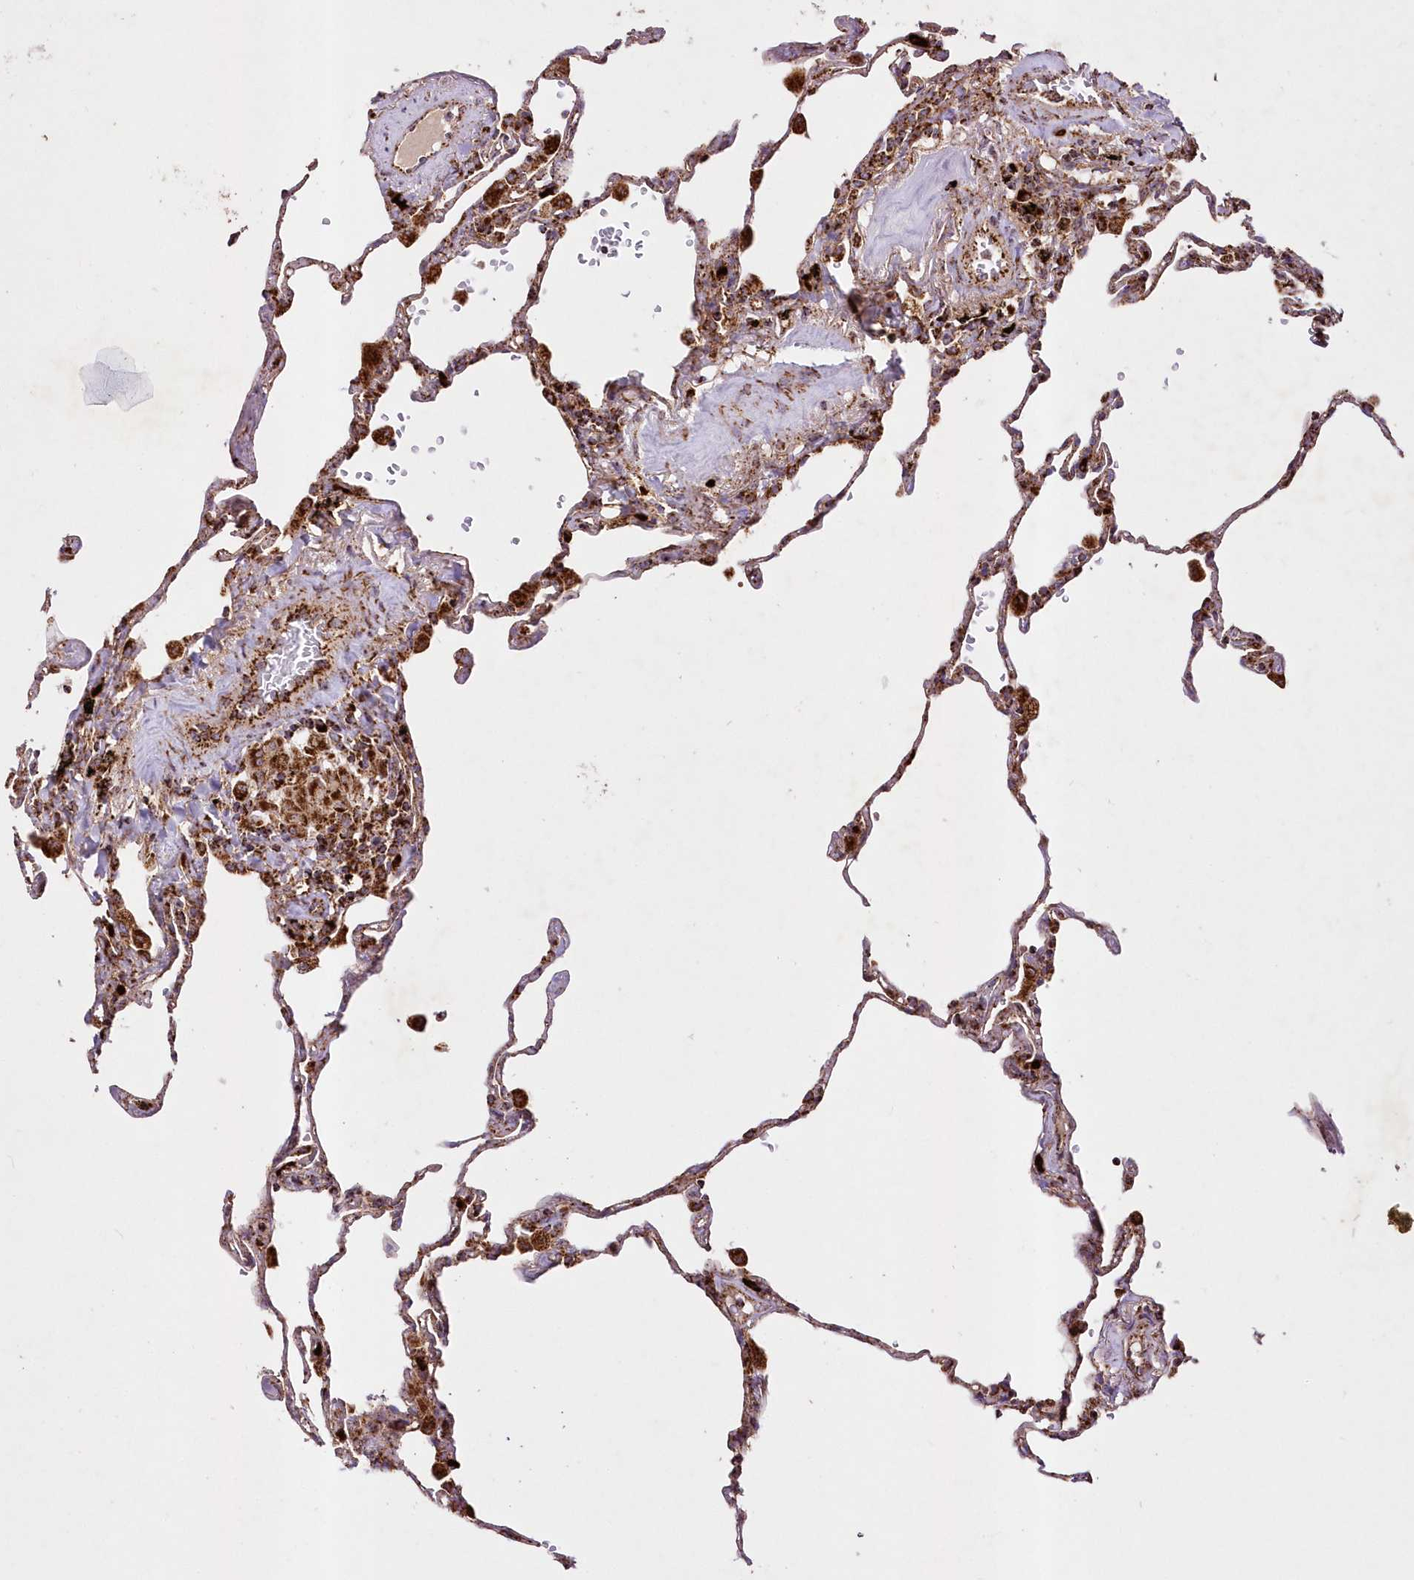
{"staining": {"intensity": "moderate", "quantity": ">75%", "location": "cytoplasmic/membranous"}, "tissue": "lung", "cell_type": "Alveolar cells", "image_type": "normal", "snomed": [{"axis": "morphology", "description": "Normal tissue, NOS"}, {"axis": "topography", "description": "Lung"}], "caption": "Immunohistochemical staining of unremarkable human lung shows >75% levels of moderate cytoplasmic/membranous protein staining in approximately >75% of alveolar cells.", "gene": "ASNSD1", "patient": {"sex": "male", "age": 59}}